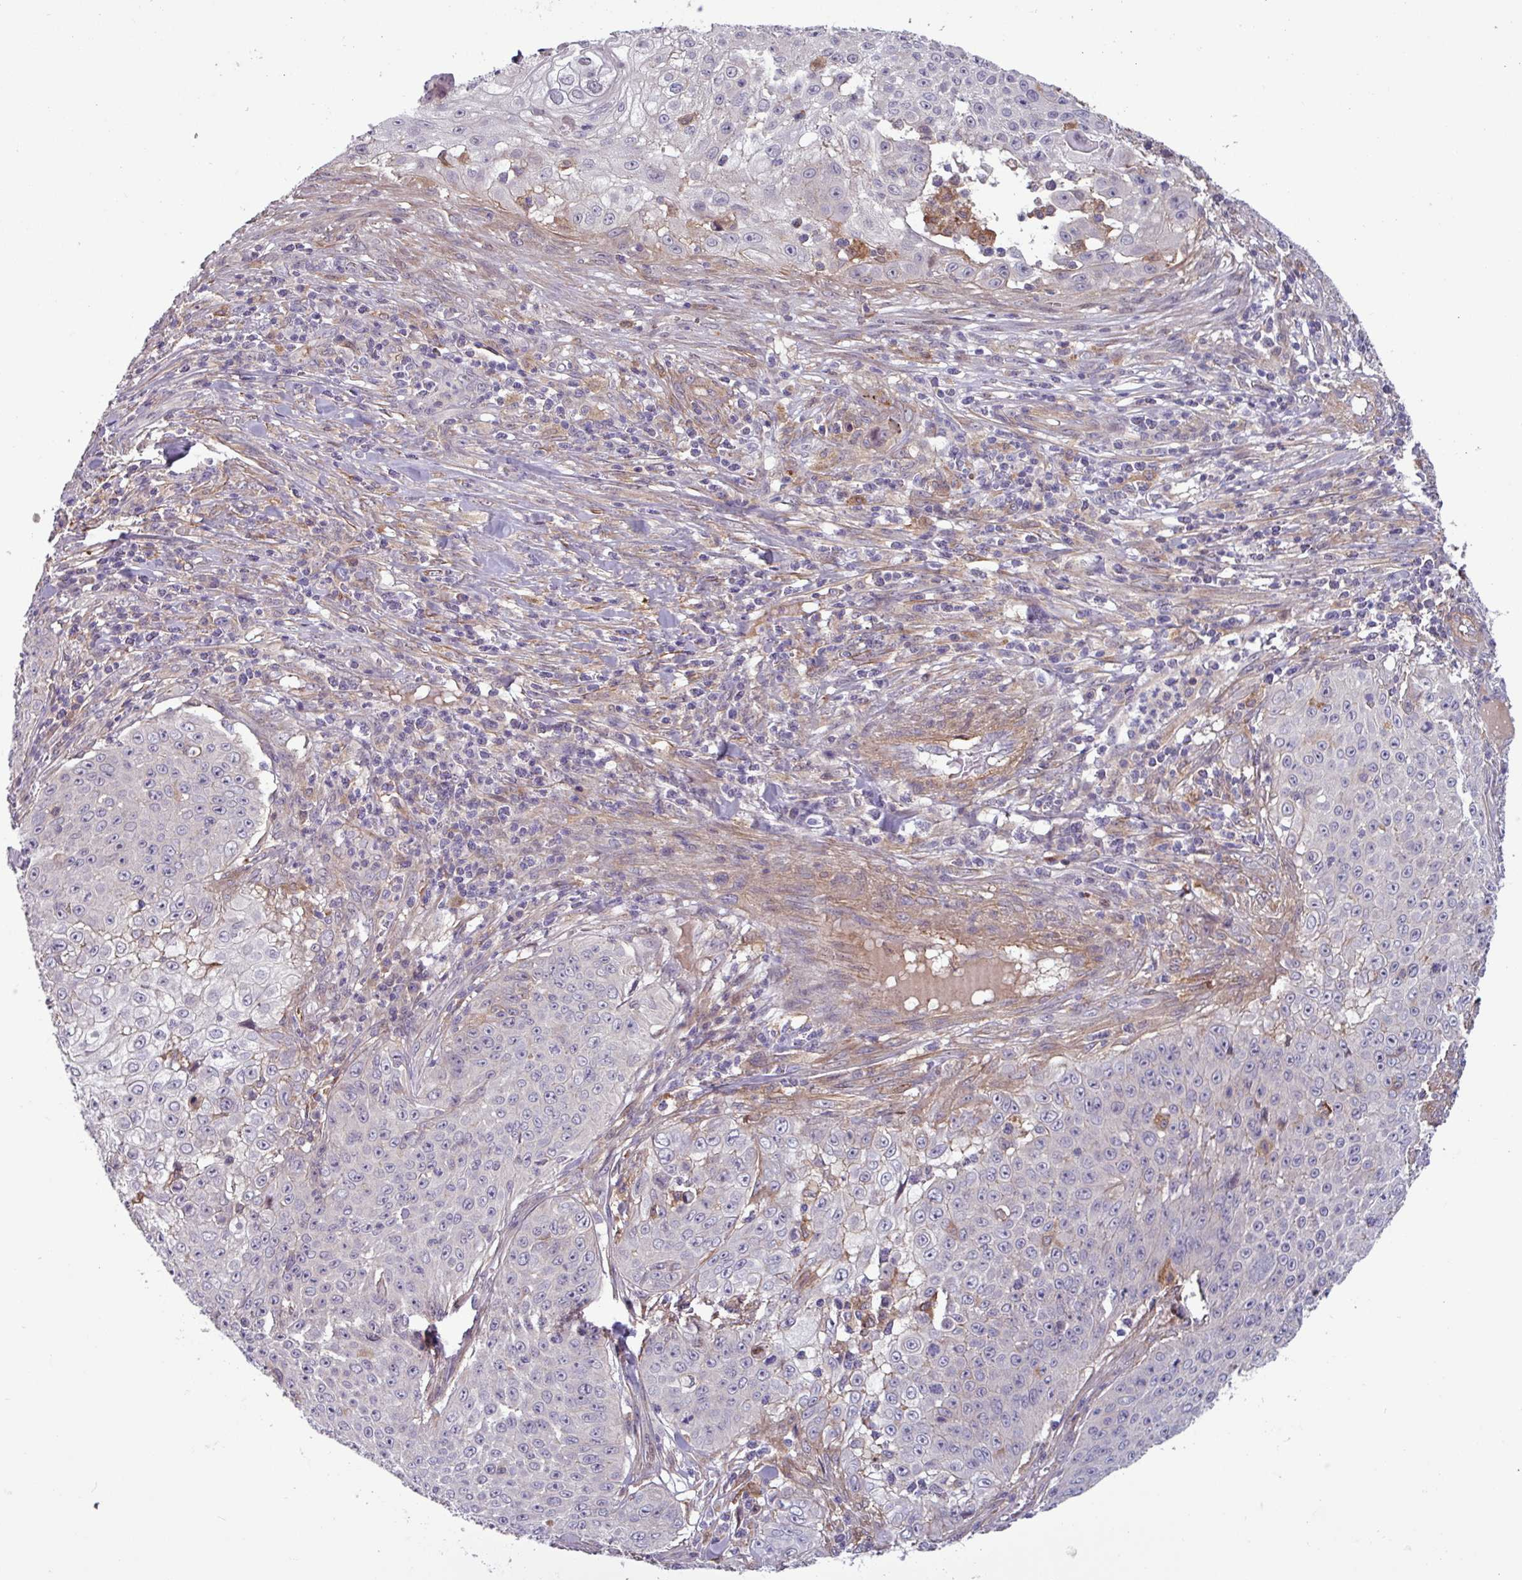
{"staining": {"intensity": "negative", "quantity": "none", "location": "none"}, "tissue": "skin cancer", "cell_type": "Tumor cells", "image_type": "cancer", "snomed": [{"axis": "morphology", "description": "Squamous cell carcinoma, NOS"}, {"axis": "topography", "description": "Skin"}], "caption": "The immunohistochemistry (IHC) photomicrograph has no significant expression in tumor cells of squamous cell carcinoma (skin) tissue.", "gene": "PCED1A", "patient": {"sex": "male", "age": 24}}